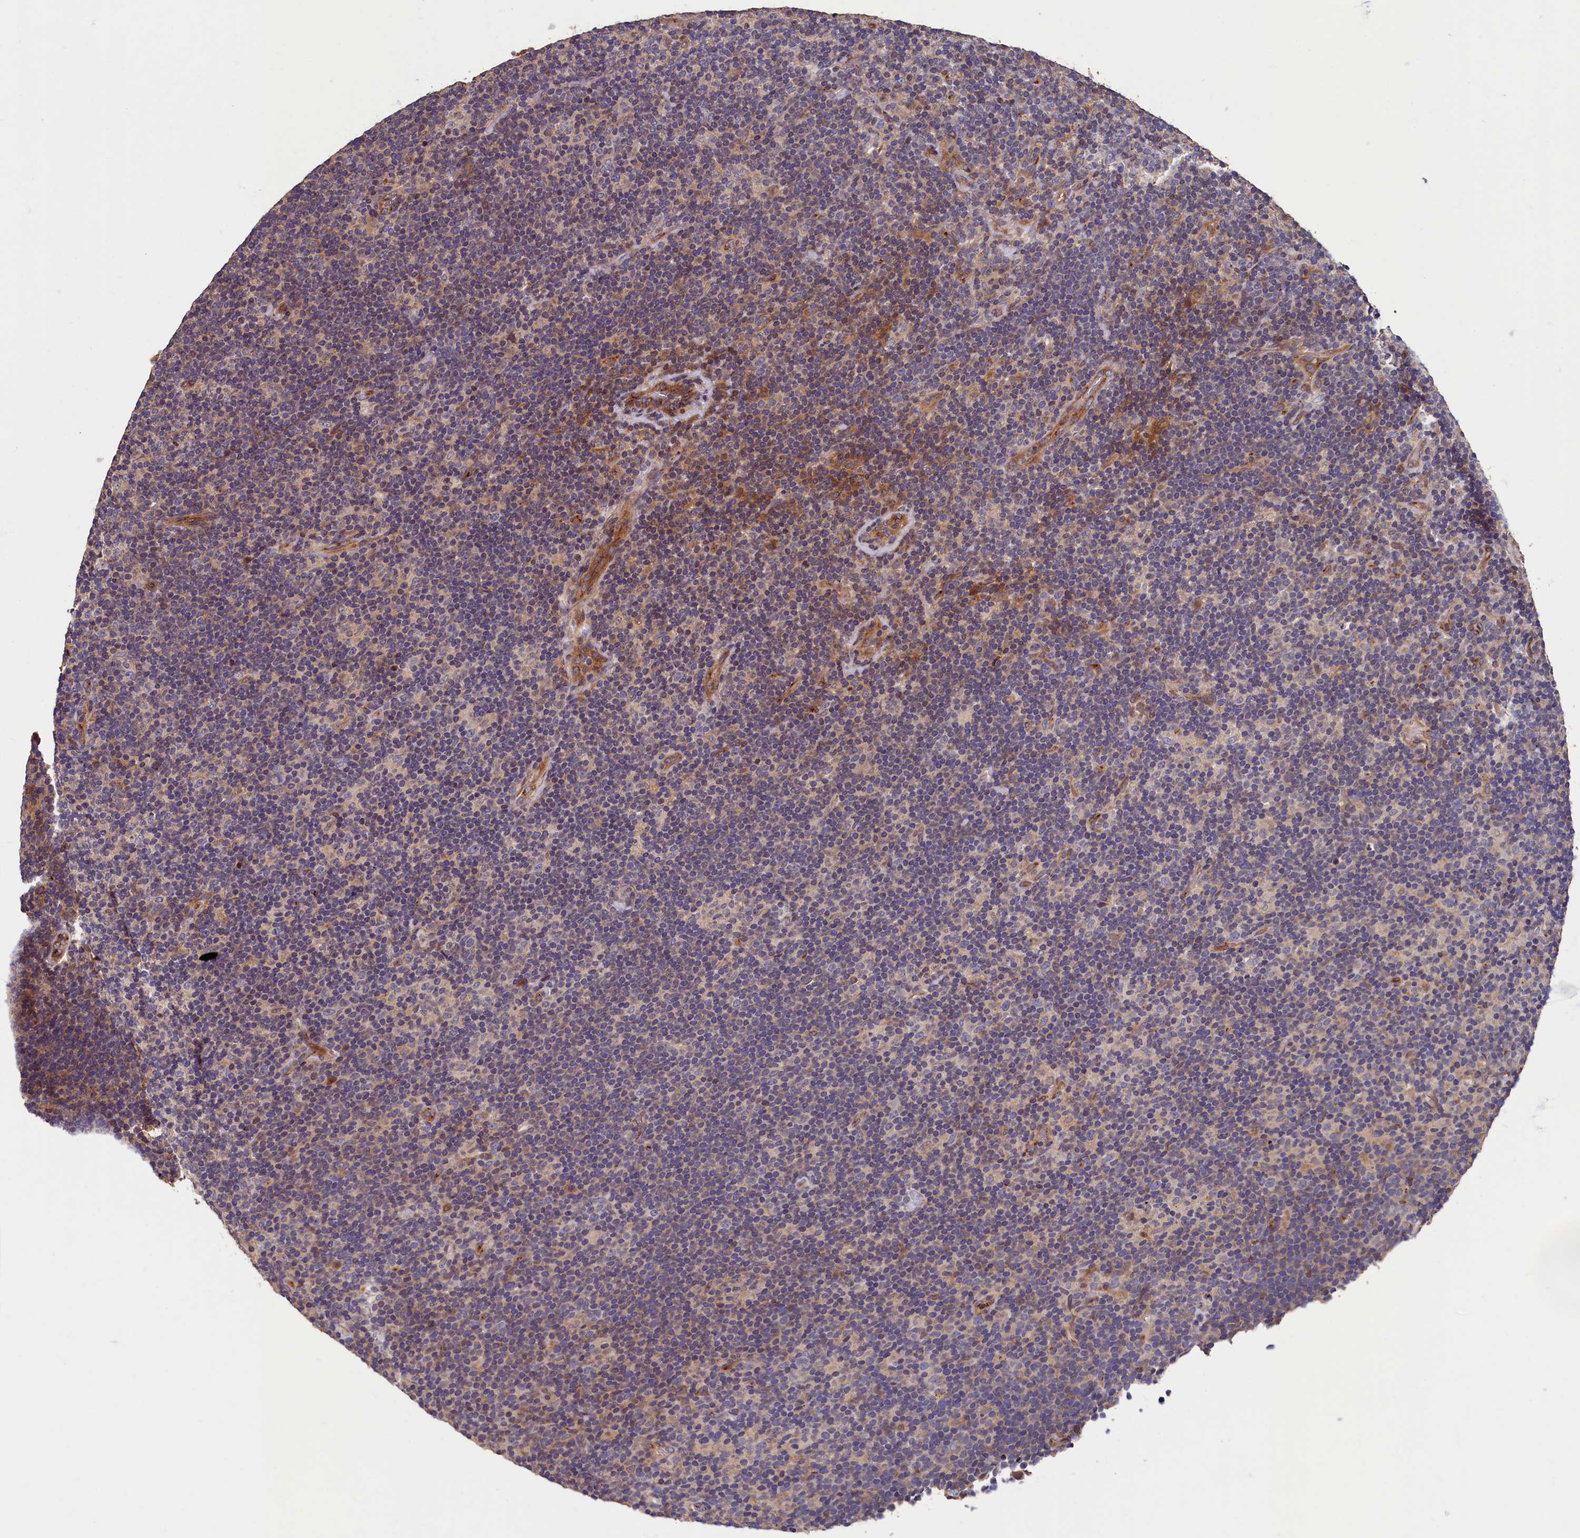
{"staining": {"intensity": "negative", "quantity": "none", "location": "none"}, "tissue": "lymphoma", "cell_type": "Tumor cells", "image_type": "cancer", "snomed": [{"axis": "morphology", "description": "Hodgkin's disease, NOS"}, {"axis": "topography", "description": "Lymph node"}], "caption": "IHC of lymphoma shows no expression in tumor cells. (DAB (3,3'-diaminobenzidine) immunohistochemistry visualized using brightfield microscopy, high magnification).", "gene": "TMEM181", "patient": {"sex": "female", "age": 57}}